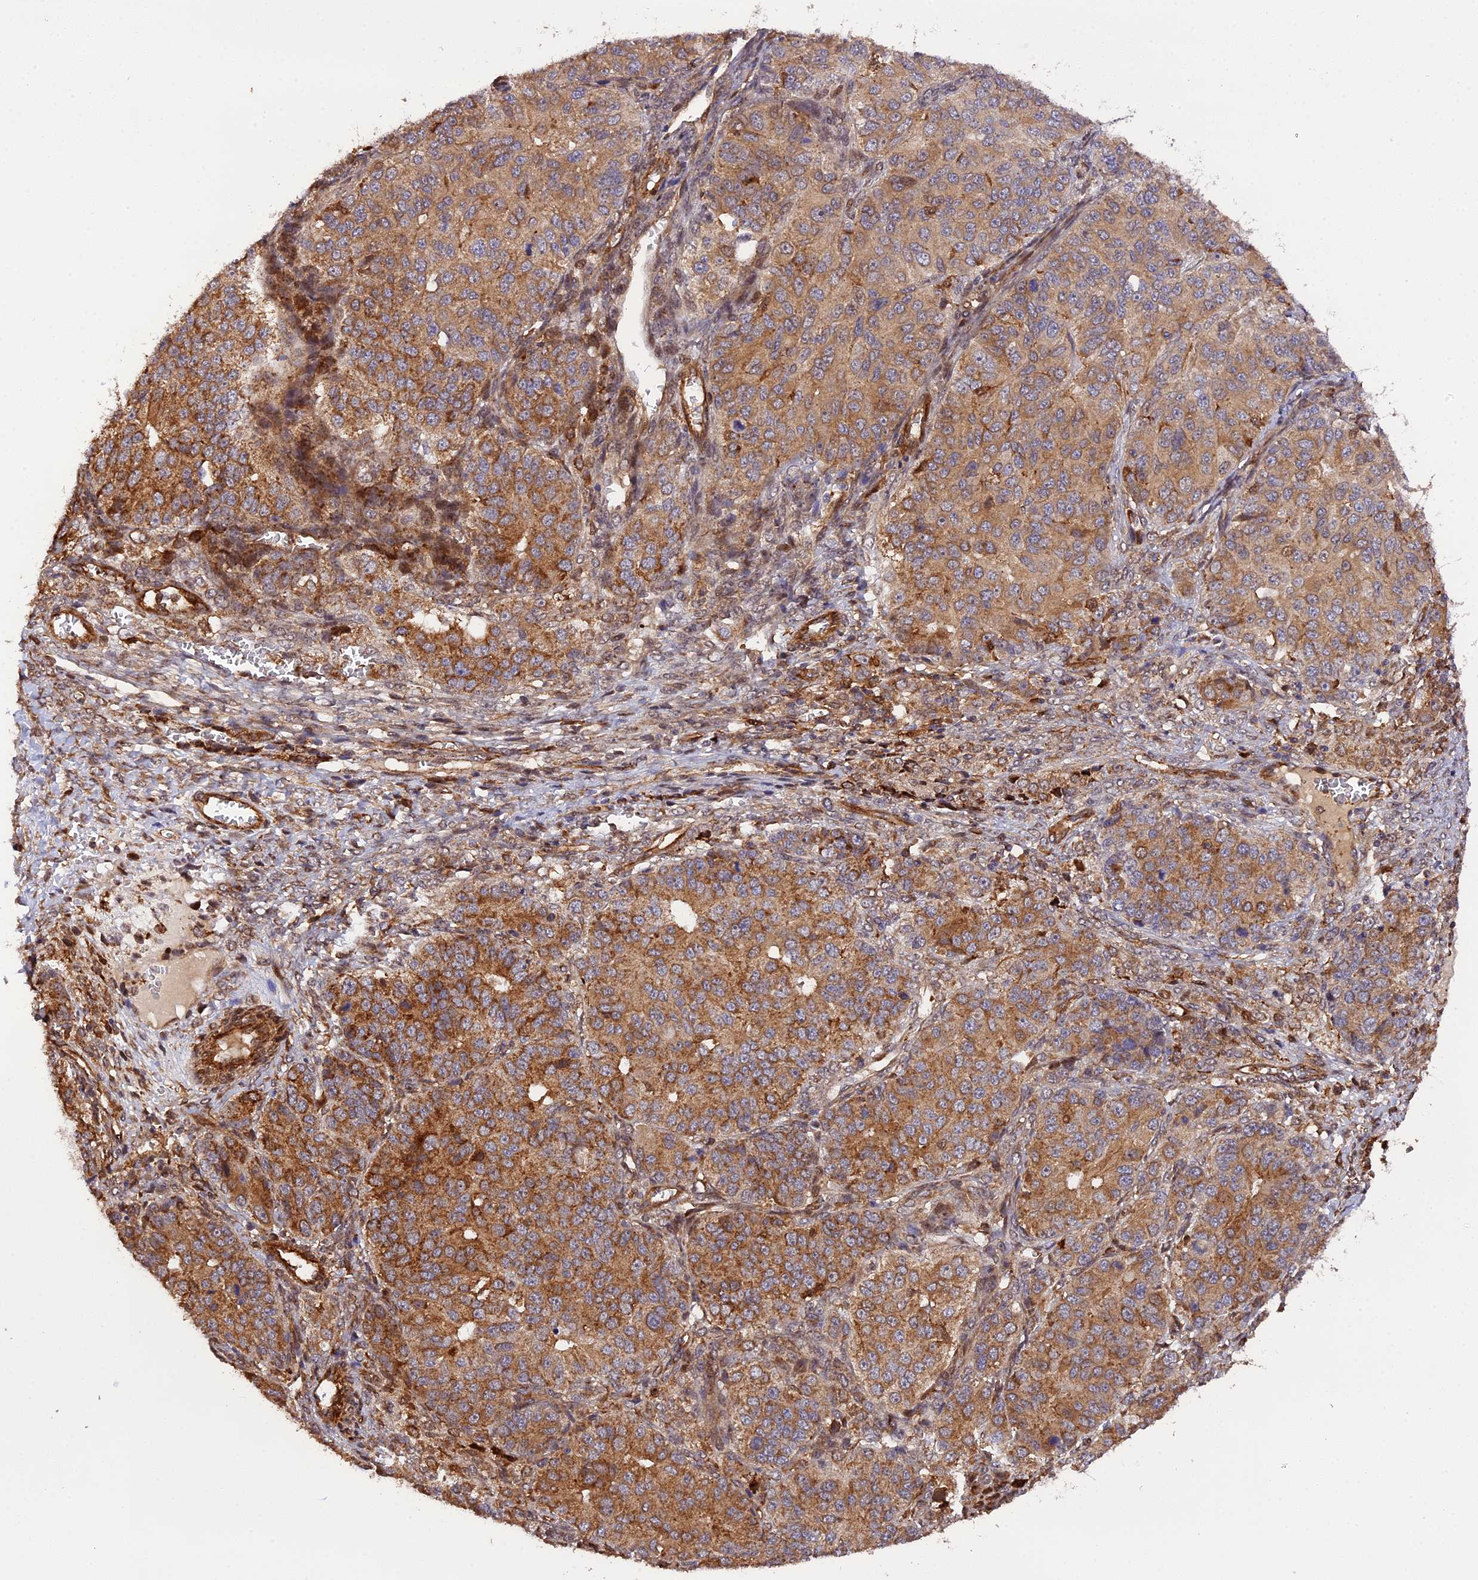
{"staining": {"intensity": "moderate", "quantity": ">75%", "location": "cytoplasmic/membranous"}, "tissue": "ovarian cancer", "cell_type": "Tumor cells", "image_type": "cancer", "snomed": [{"axis": "morphology", "description": "Carcinoma, endometroid"}, {"axis": "topography", "description": "Ovary"}], "caption": "IHC (DAB (3,3'-diaminobenzidine)) staining of ovarian cancer demonstrates moderate cytoplasmic/membranous protein positivity in approximately >75% of tumor cells.", "gene": "HERPUD1", "patient": {"sex": "female", "age": 51}}